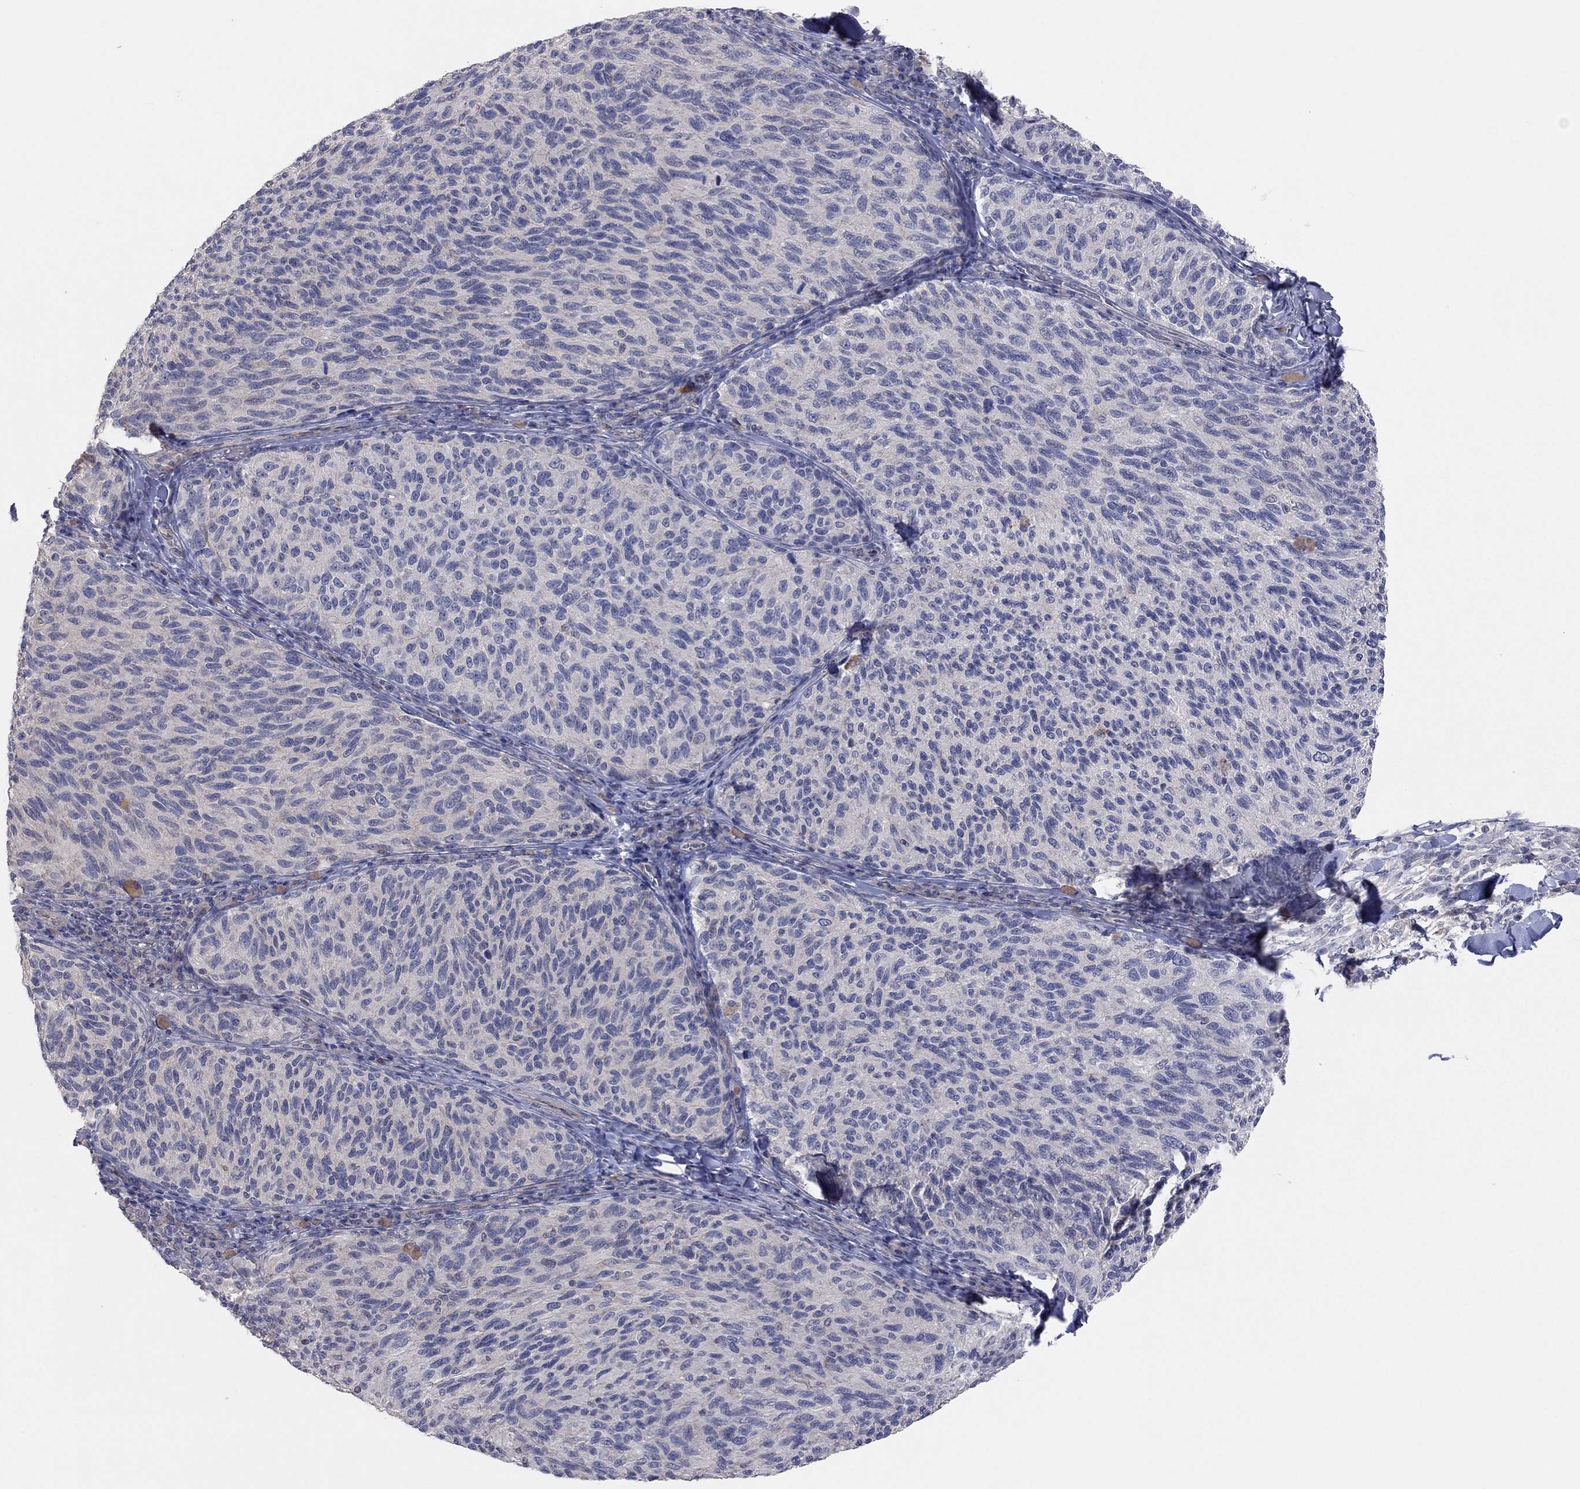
{"staining": {"intensity": "negative", "quantity": "none", "location": "none"}, "tissue": "melanoma", "cell_type": "Tumor cells", "image_type": "cancer", "snomed": [{"axis": "morphology", "description": "Malignant melanoma, NOS"}, {"axis": "topography", "description": "Skin"}], "caption": "This is an immunohistochemistry photomicrograph of melanoma. There is no staining in tumor cells.", "gene": "KCNB1", "patient": {"sex": "female", "age": 73}}